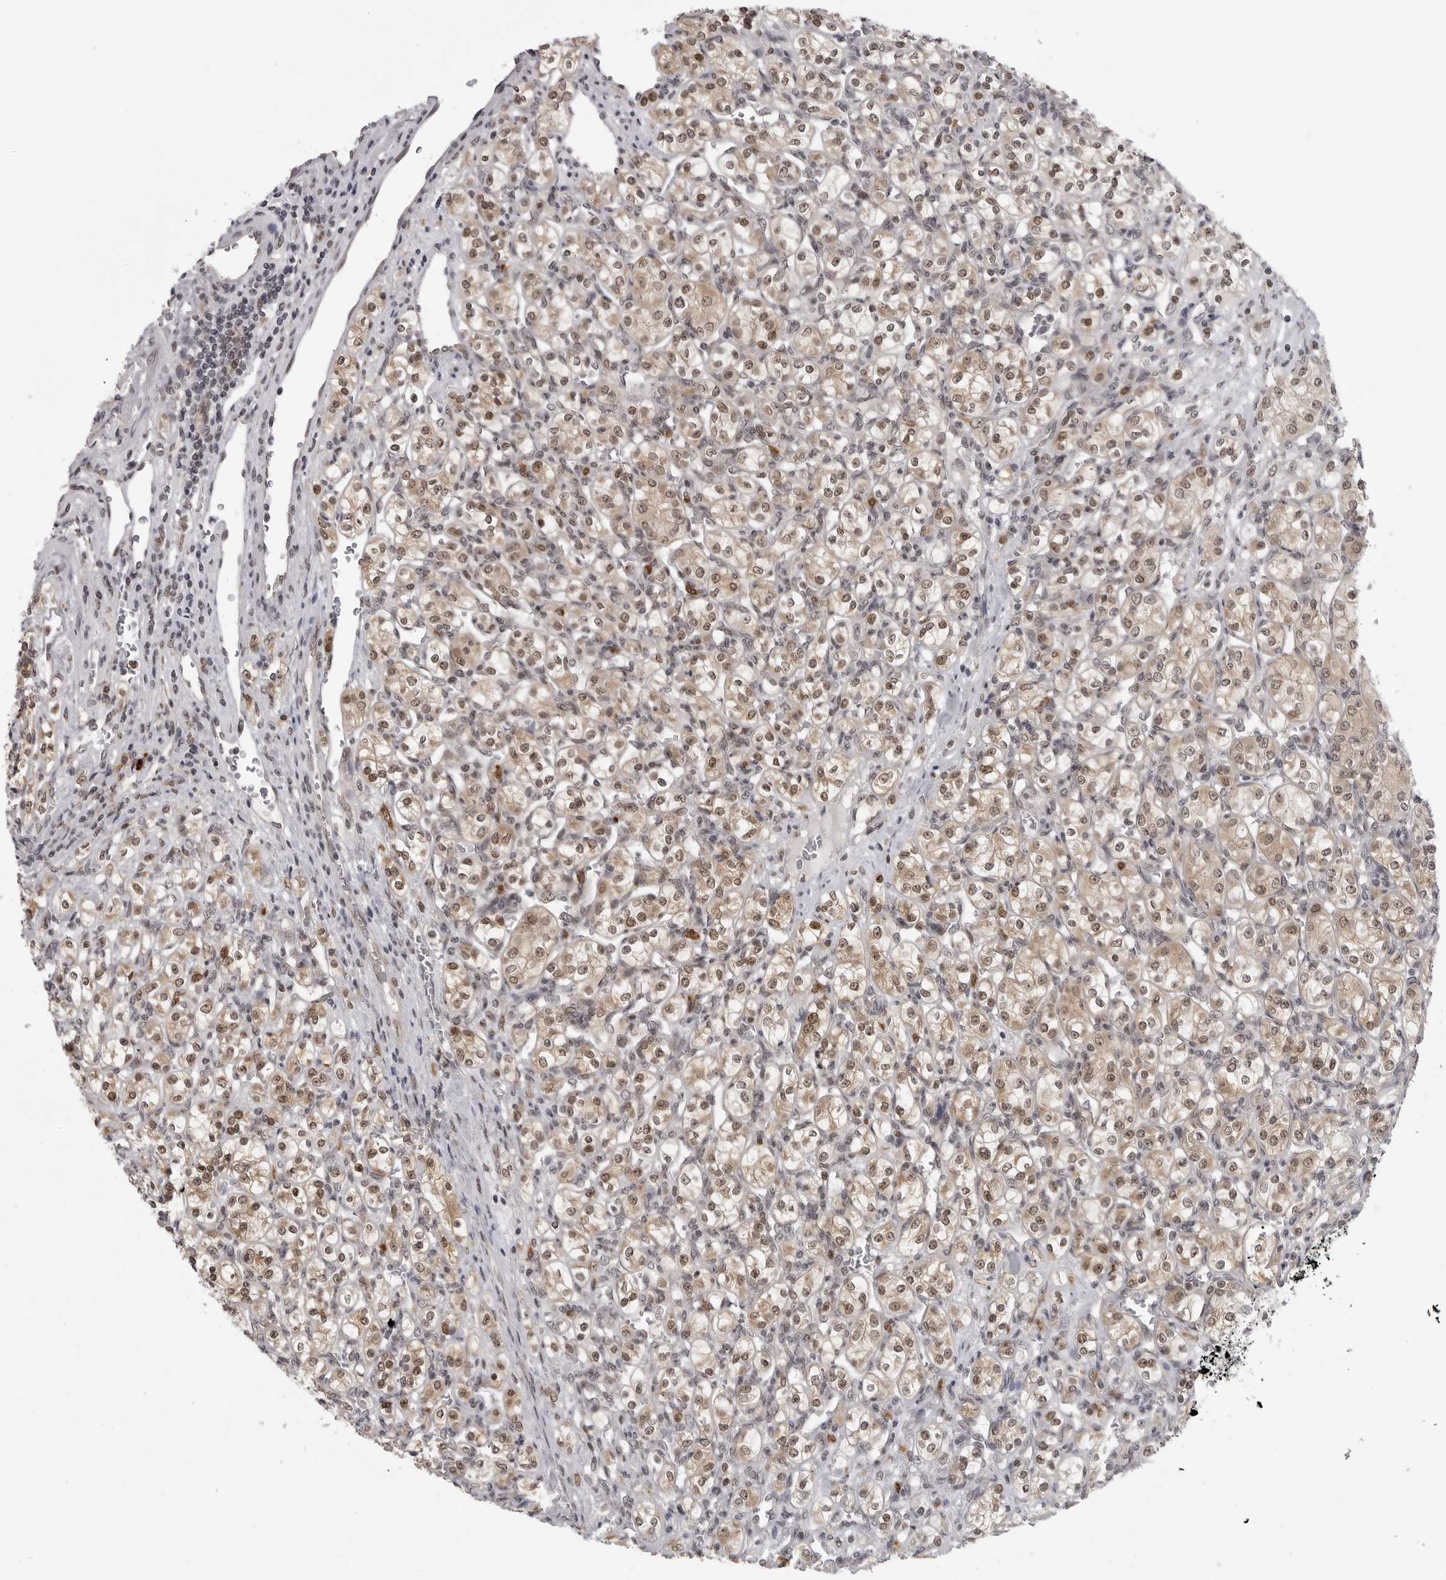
{"staining": {"intensity": "weak", "quantity": ">75%", "location": "cytoplasmic/membranous,nuclear"}, "tissue": "renal cancer", "cell_type": "Tumor cells", "image_type": "cancer", "snomed": [{"axis": "morphology", "description": "Adenocarcinoma, NOS"}, {"axis": "topography", "description": "Kidney"}], "caption": "An image of adenocarcinoma (renal) stained for a protein displays weak cytoplasmic/membranous and nuclear brown staining in tumor cells. Using DAB (brown) and hematoxylin (blue) stains, captured at high magnification using brightfield microscopy.", "gene": "PRDM10", "patient": {"sex": "male", "age": 77}}